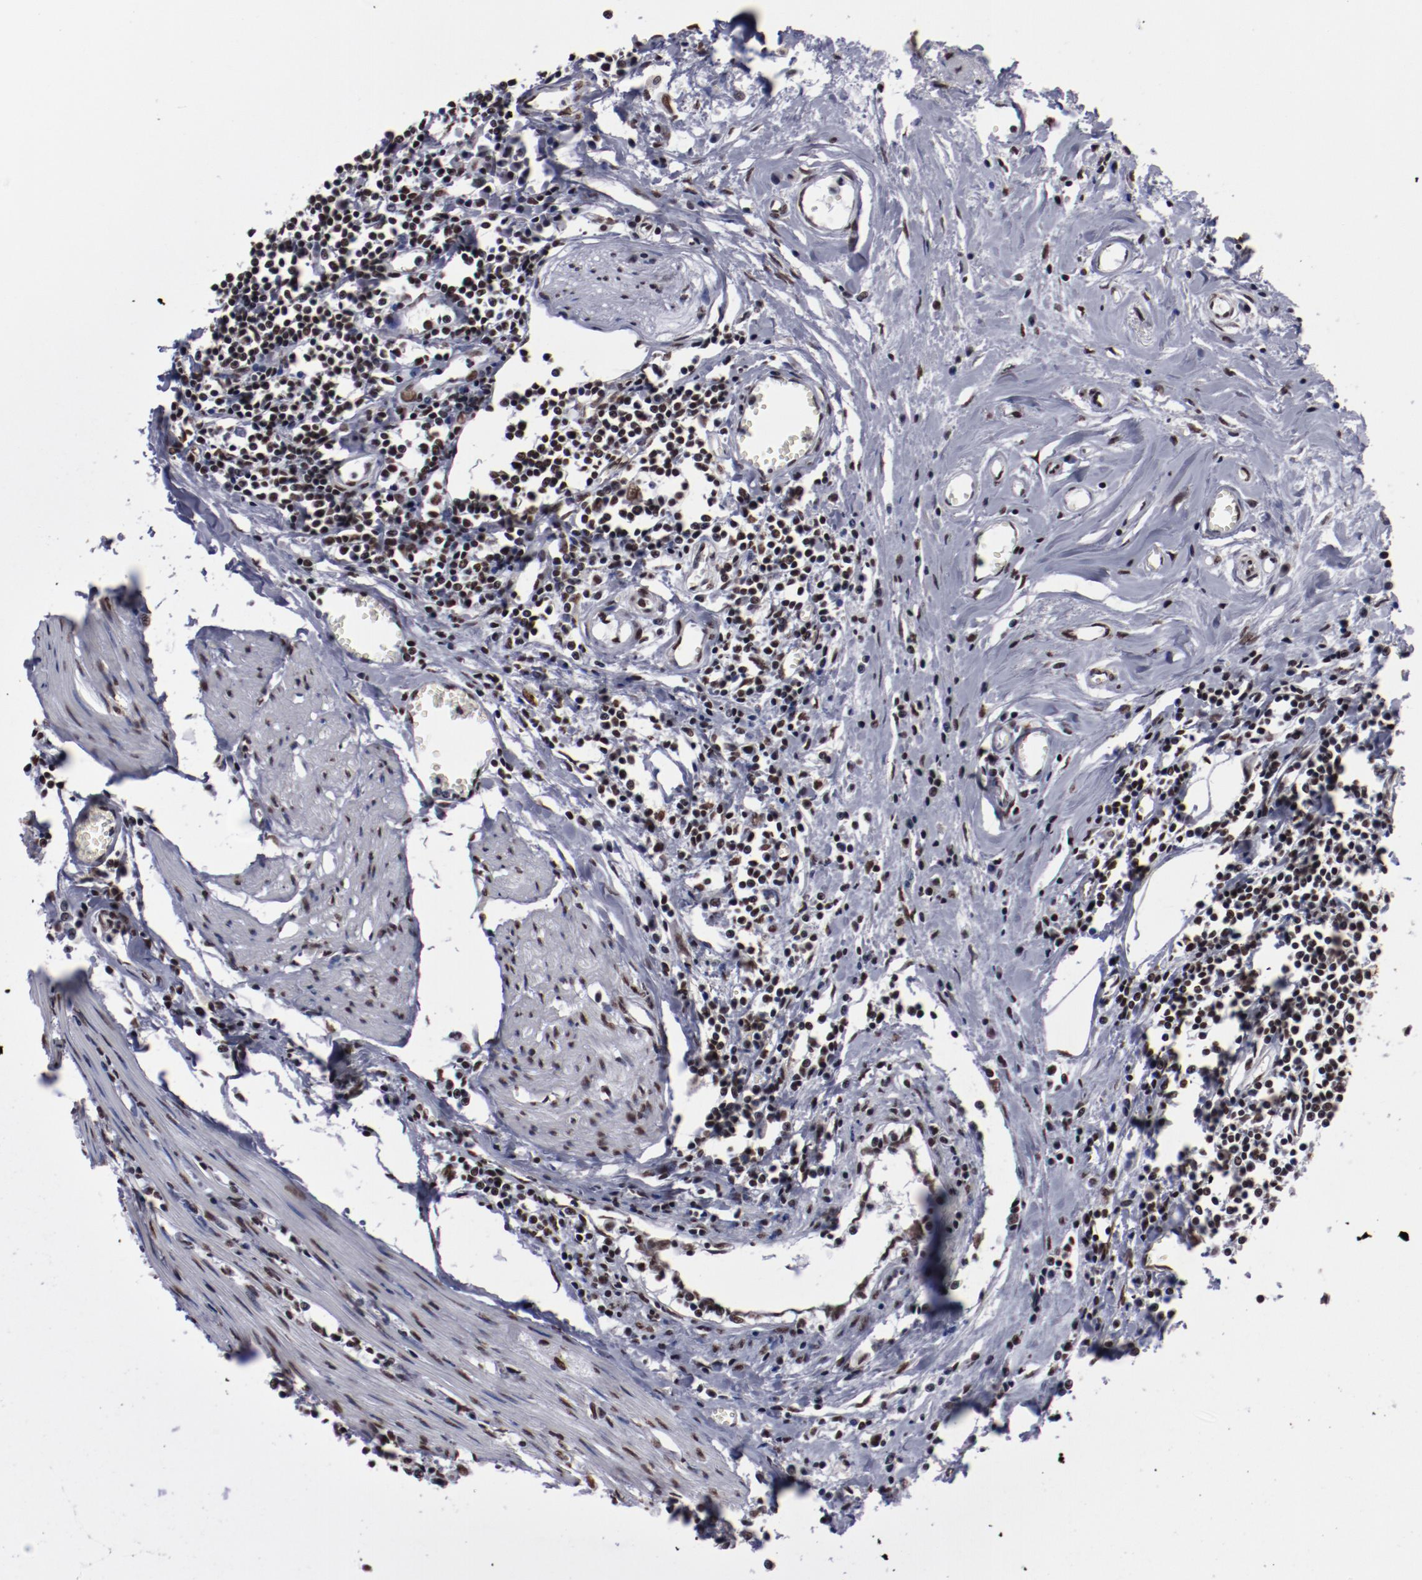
{"staining": {"intensity": "strong", "quantity": ">75%", "location": "nuclear"}, "tissue": "urothelial cancer", "cell_type": "Tumor cells", "image_type": "cancer", "snomed": [{"axis": "morphology", "description": "Urothelial carcinoma, High grade"}, {"axis": "topography", "description": "Urinary bladder"}], "caption": "Immunohistochemical staining of urothelial carcinoma (high-grade) reveals high levels of strong nuclear protein staining in approximately >75% of tumor cells. The staining was performed using DAB to visualize the protein expression in brown, while the nuclei were stained in blue with hematoxylin (Magnification: 20x).", "gene": "HNRNPA2B1", "patient": {"sex": "male", "age": 54}}